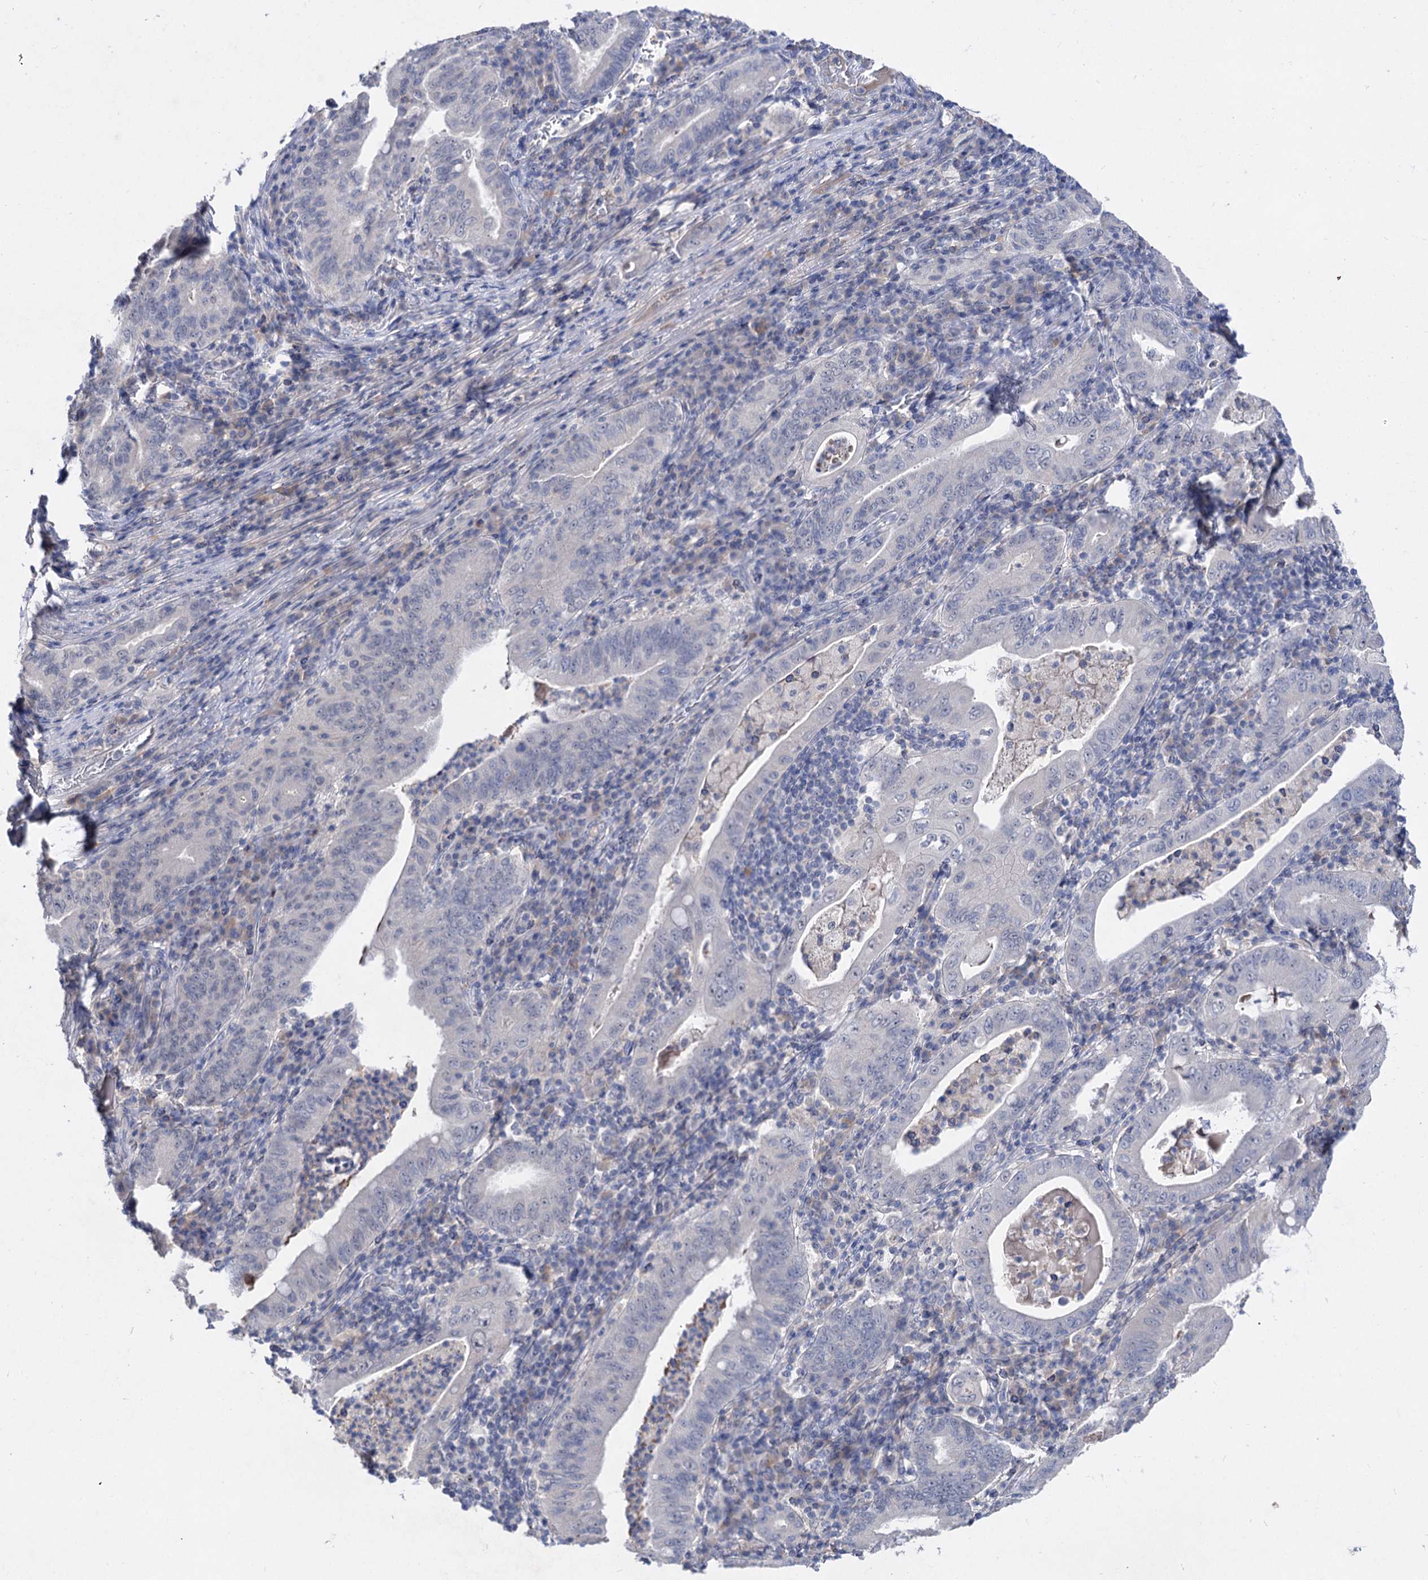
{"staining": {"intensity": "negative", "quantity": "none", "location": "none"}, "tissue": "stomach cancer", "cell_type": "Tumor cells", "image_type": "cancer", "snomed": [{"axis": "morphology", "description": "Normal tissue, NOS"}, {"axis": "morphology", "description": "Adenocarcinoma, NOS"}, {"axis": "topography", "description": "Esophagus"}, {"axis": "topography", "description": "Stomach, upper"}, {"axis": "topography", "description": "Peripheral nerve tissue"}], "caption": "High power microscopy micrograph of an immunohistochemistry (IHC) image of stomach adenocarcinoma, revealing no significant positivity in tumor cells.", "gene": "ATP4A", "patient": {"sex": "male", "age": 62}}